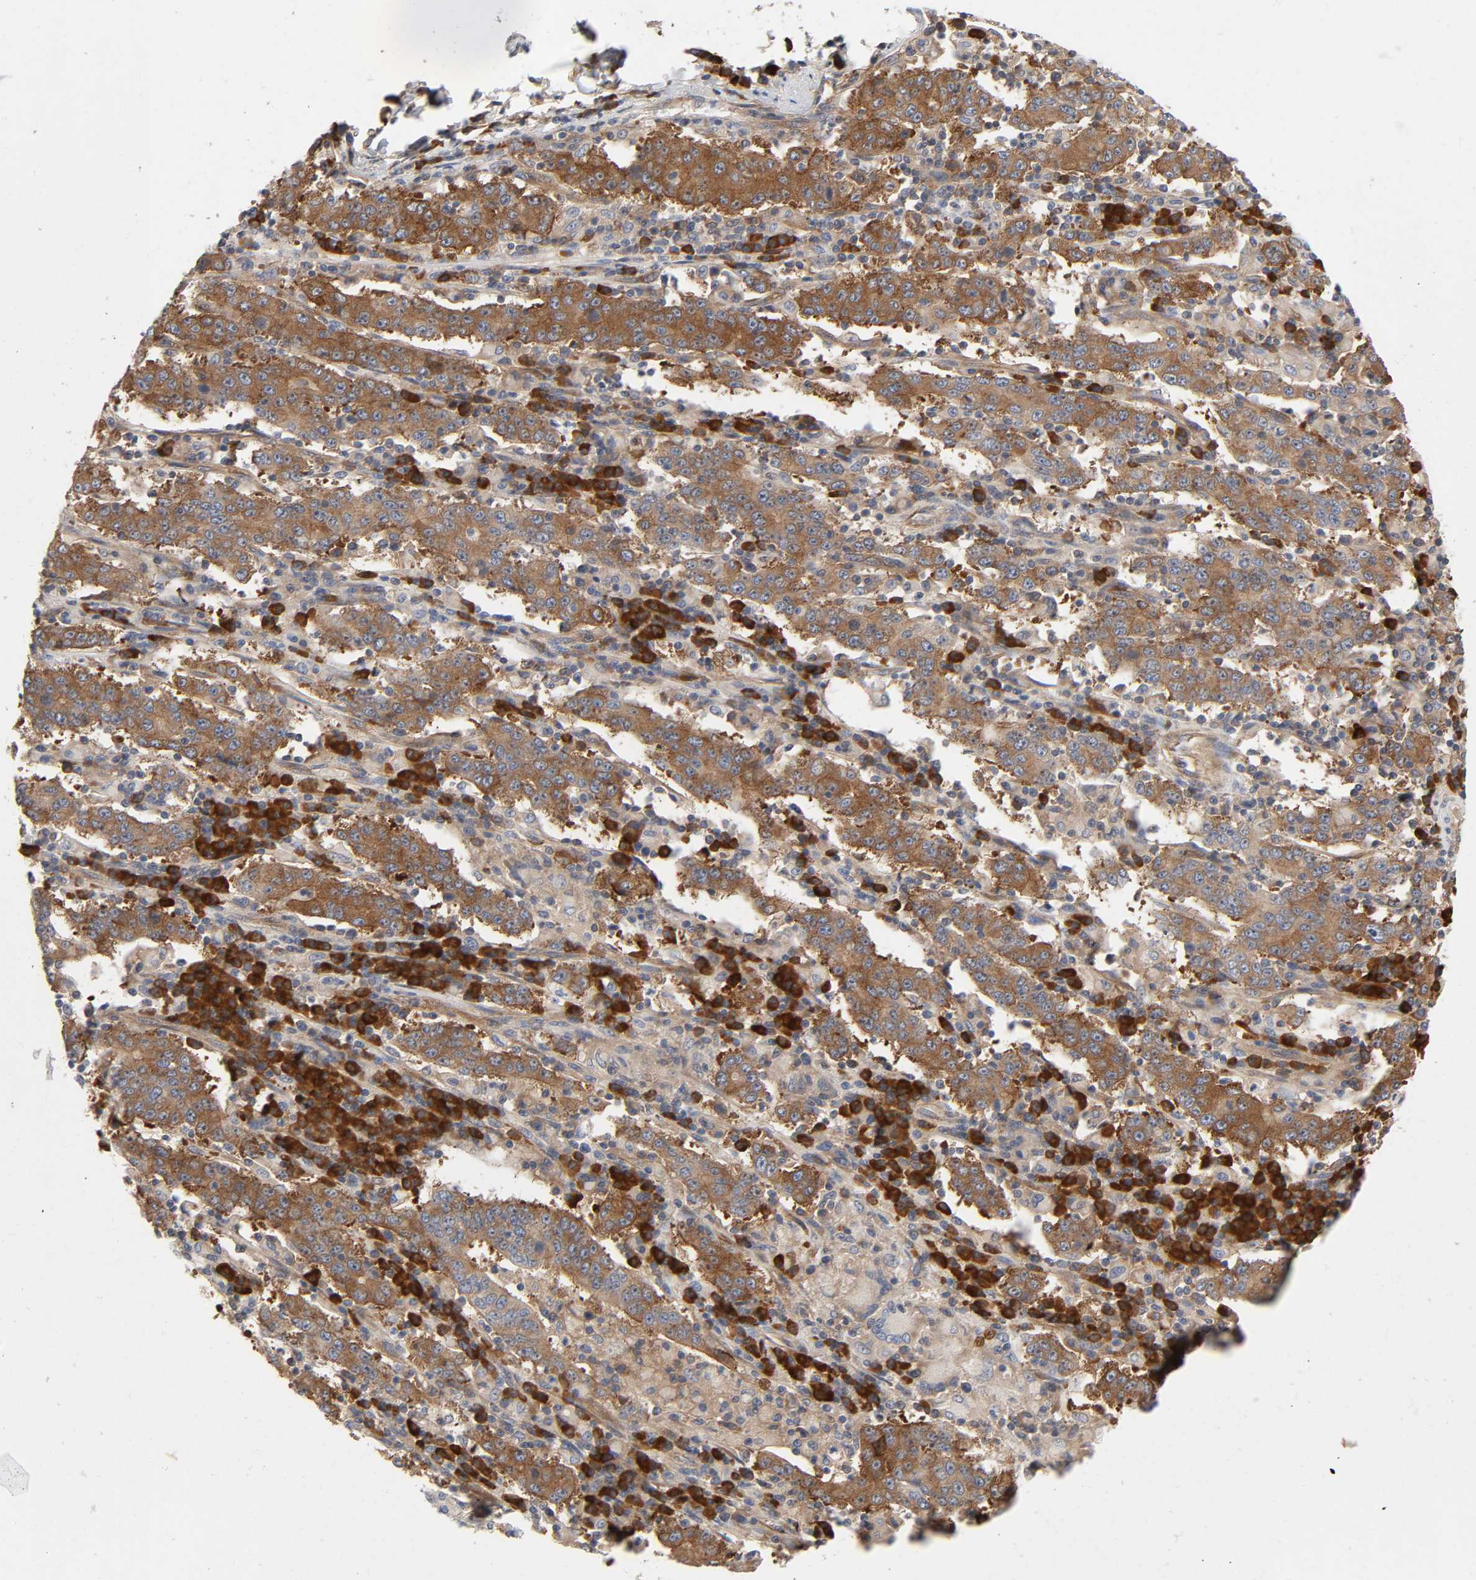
{"staining": {"intensity": "moderate", "quantity": ">75%", "location": "cytoplasmic/membranous"}, "tissue": "stomach cancer", "cell_type": "Tumor cells", "image_type": "cancer", "snomed": [{"axis": "morphology", "description": "Normal tissue, NOS"}, {"axis": "morphology", "description": "Adenocarcinoma, NOS"}, {"axis": "topography", "description": "Stomach, upper"}, {"axis": "topography", "description": "Stomach"}], "caption": "Immunohistochemical staining of human stomach cancer (adenocarcinoma) shows moderate cytoplasmic/membranous protein staining in about >75% of tumor cells.", "gene": "SCHIP1", "patient": {"sex": "male", "age": 59}}